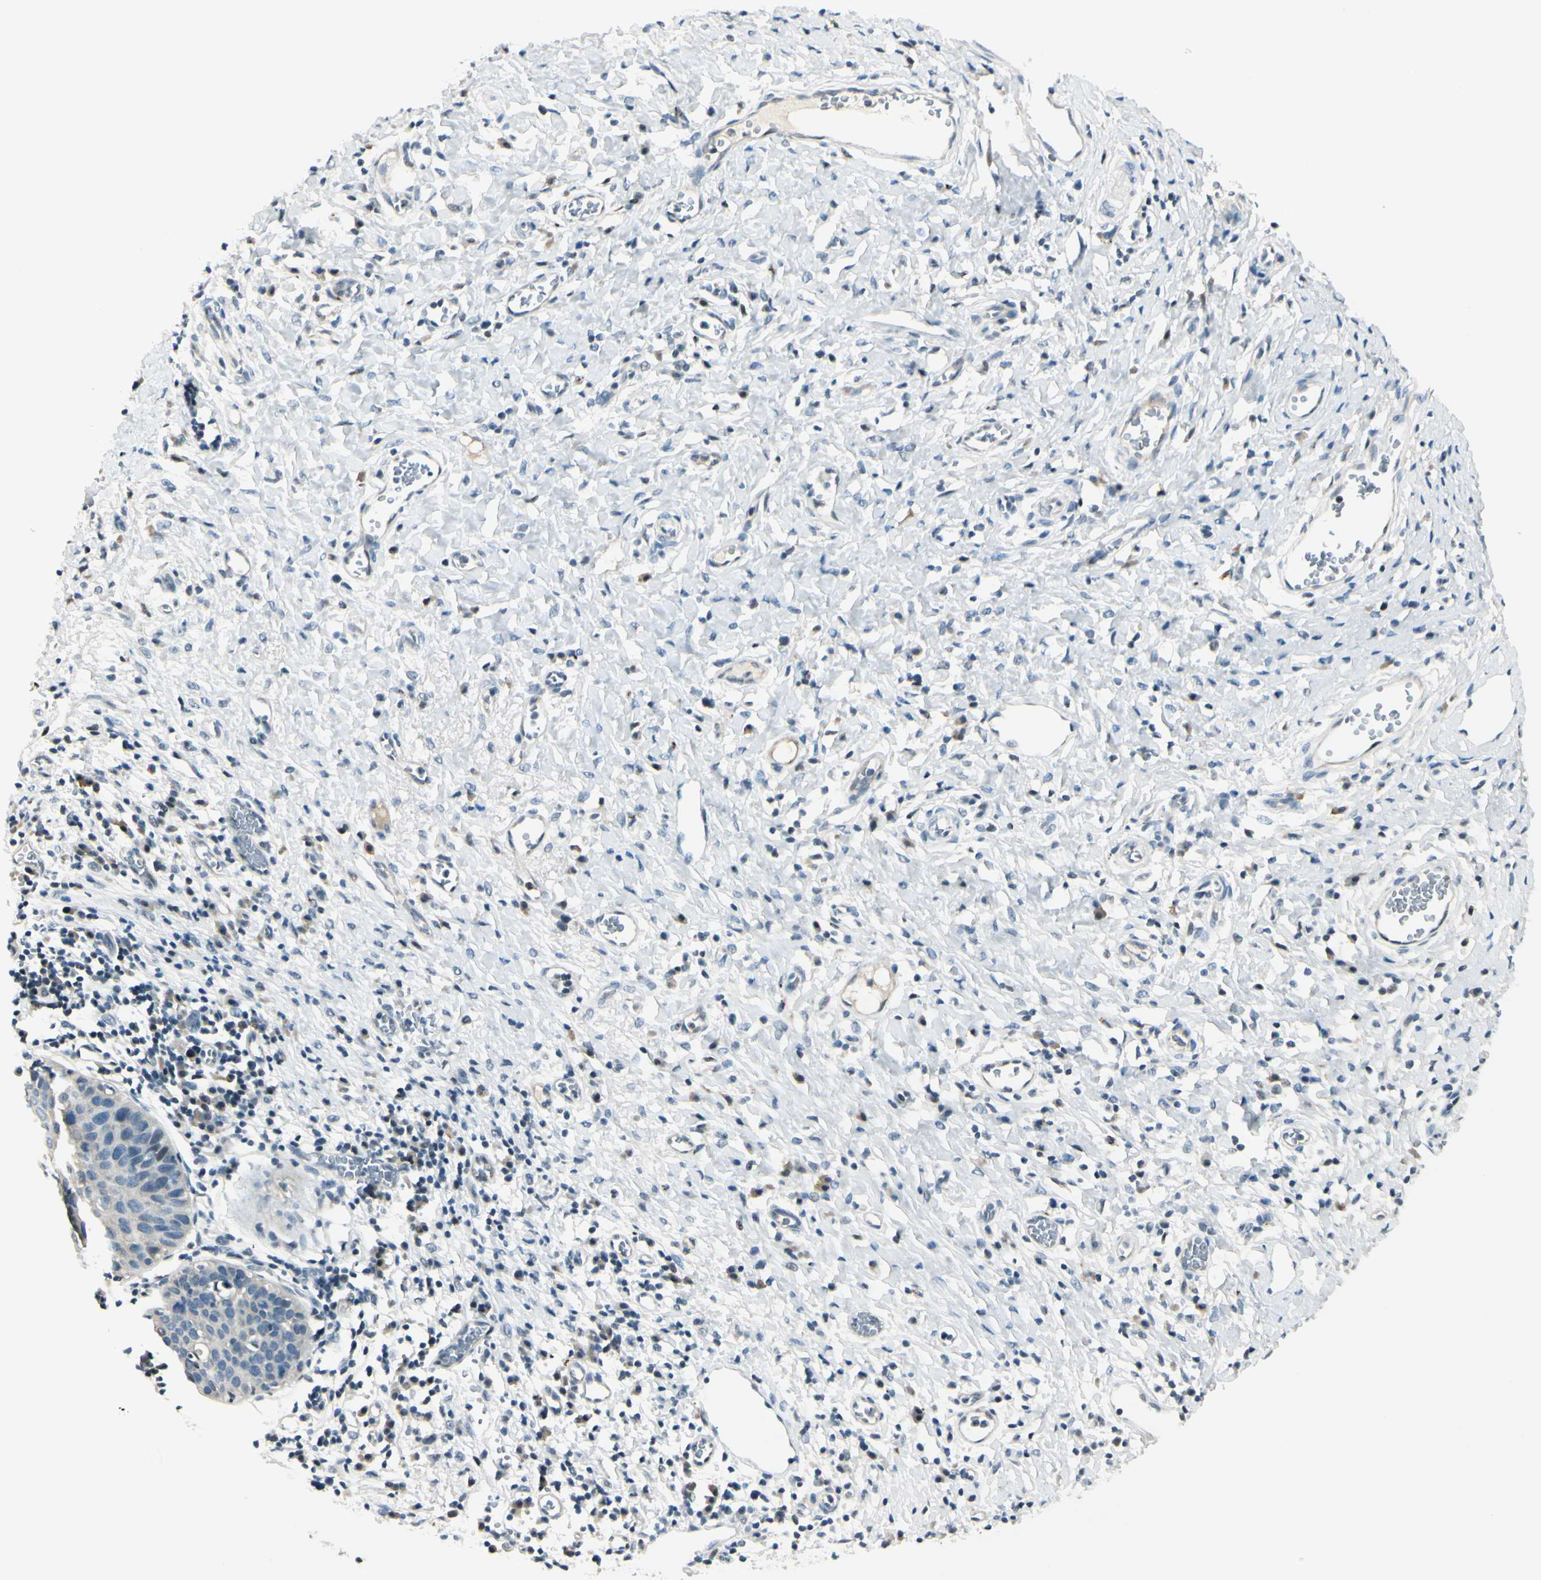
{"staining": {"intensity": "negative", "quantity": "none", "location": "none"}, "tissue": "cervical cancer", "cell_type": "Tumor cells", "image_type": "cancer", "snomed": [{"axis": "morphology", "description": "Squamous cell carcinoma, NOS"}, {"axis": "topography", "description": "Cervix"}], "caption": "Protein analysis of cervical cancer exhibits no significant expression in tumor cells.", "gene": "B4GALNT1", "patient": {"sex": "female", "age": 38}}